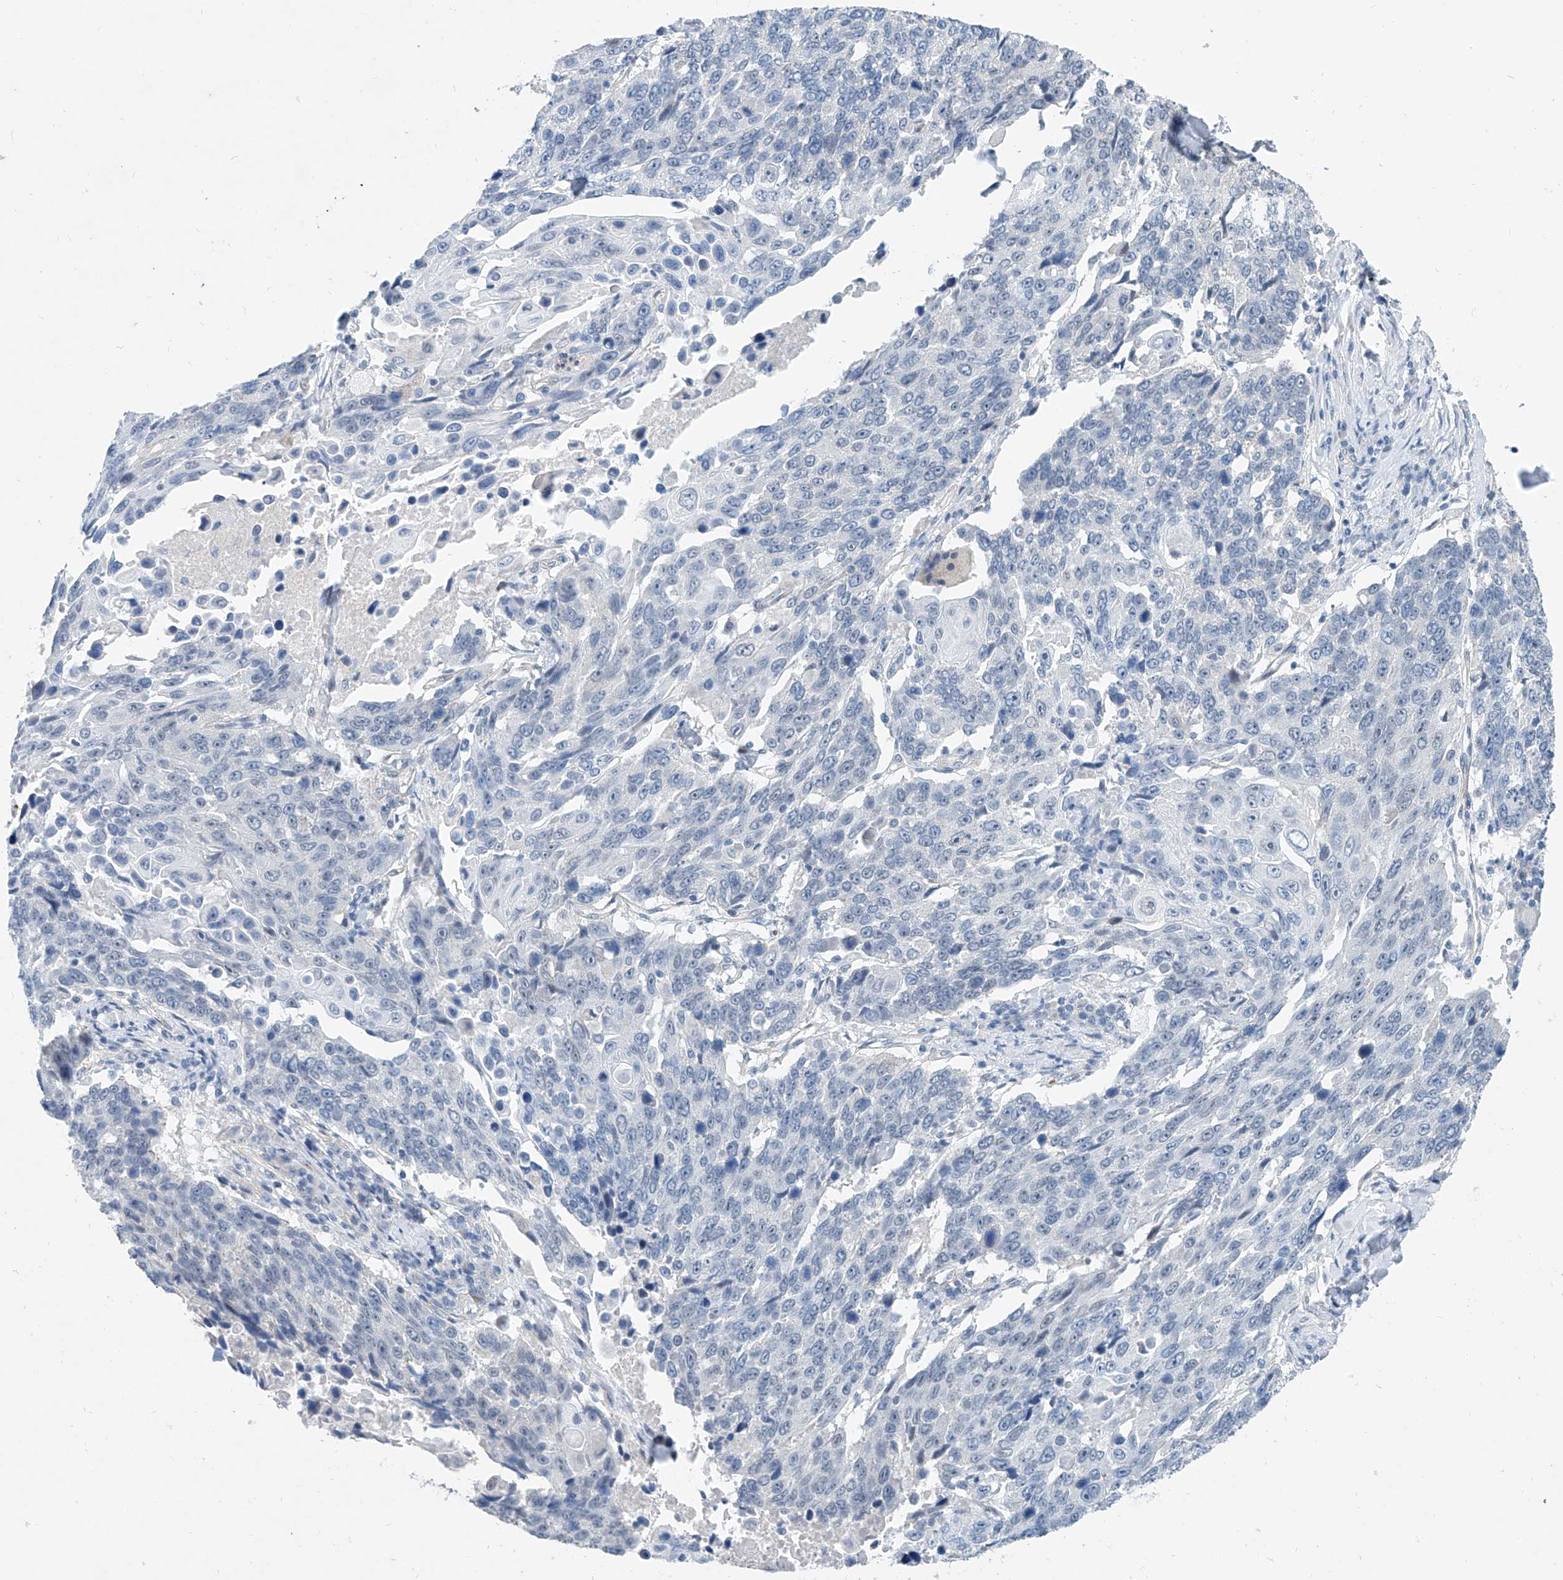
{"staining": {"intensity": "negative", "quantity": "none", "location": "none"}, "tissue": "lung cancer", "cell_type": "Tumor cells", "image_type": "cancer", "snomed": [{"axis": "morphology", "description": "Squamous cell carcinoma, NOS"}, {"axis": "topography", "description": "Lung"}], "caption": "IHC histopathology image of lung squamous cell carcinoma stained for a protein (brown), which displays no expression in tumor cells. Brightfield microscopy of immunohistochemistry stained with DAB (3,3'-diaminobenzidine) (brown) and hematoxylin (blue), captured at high magnification.", "gene": "BPTF", "patient": {"sex": "male", "age": 66}}